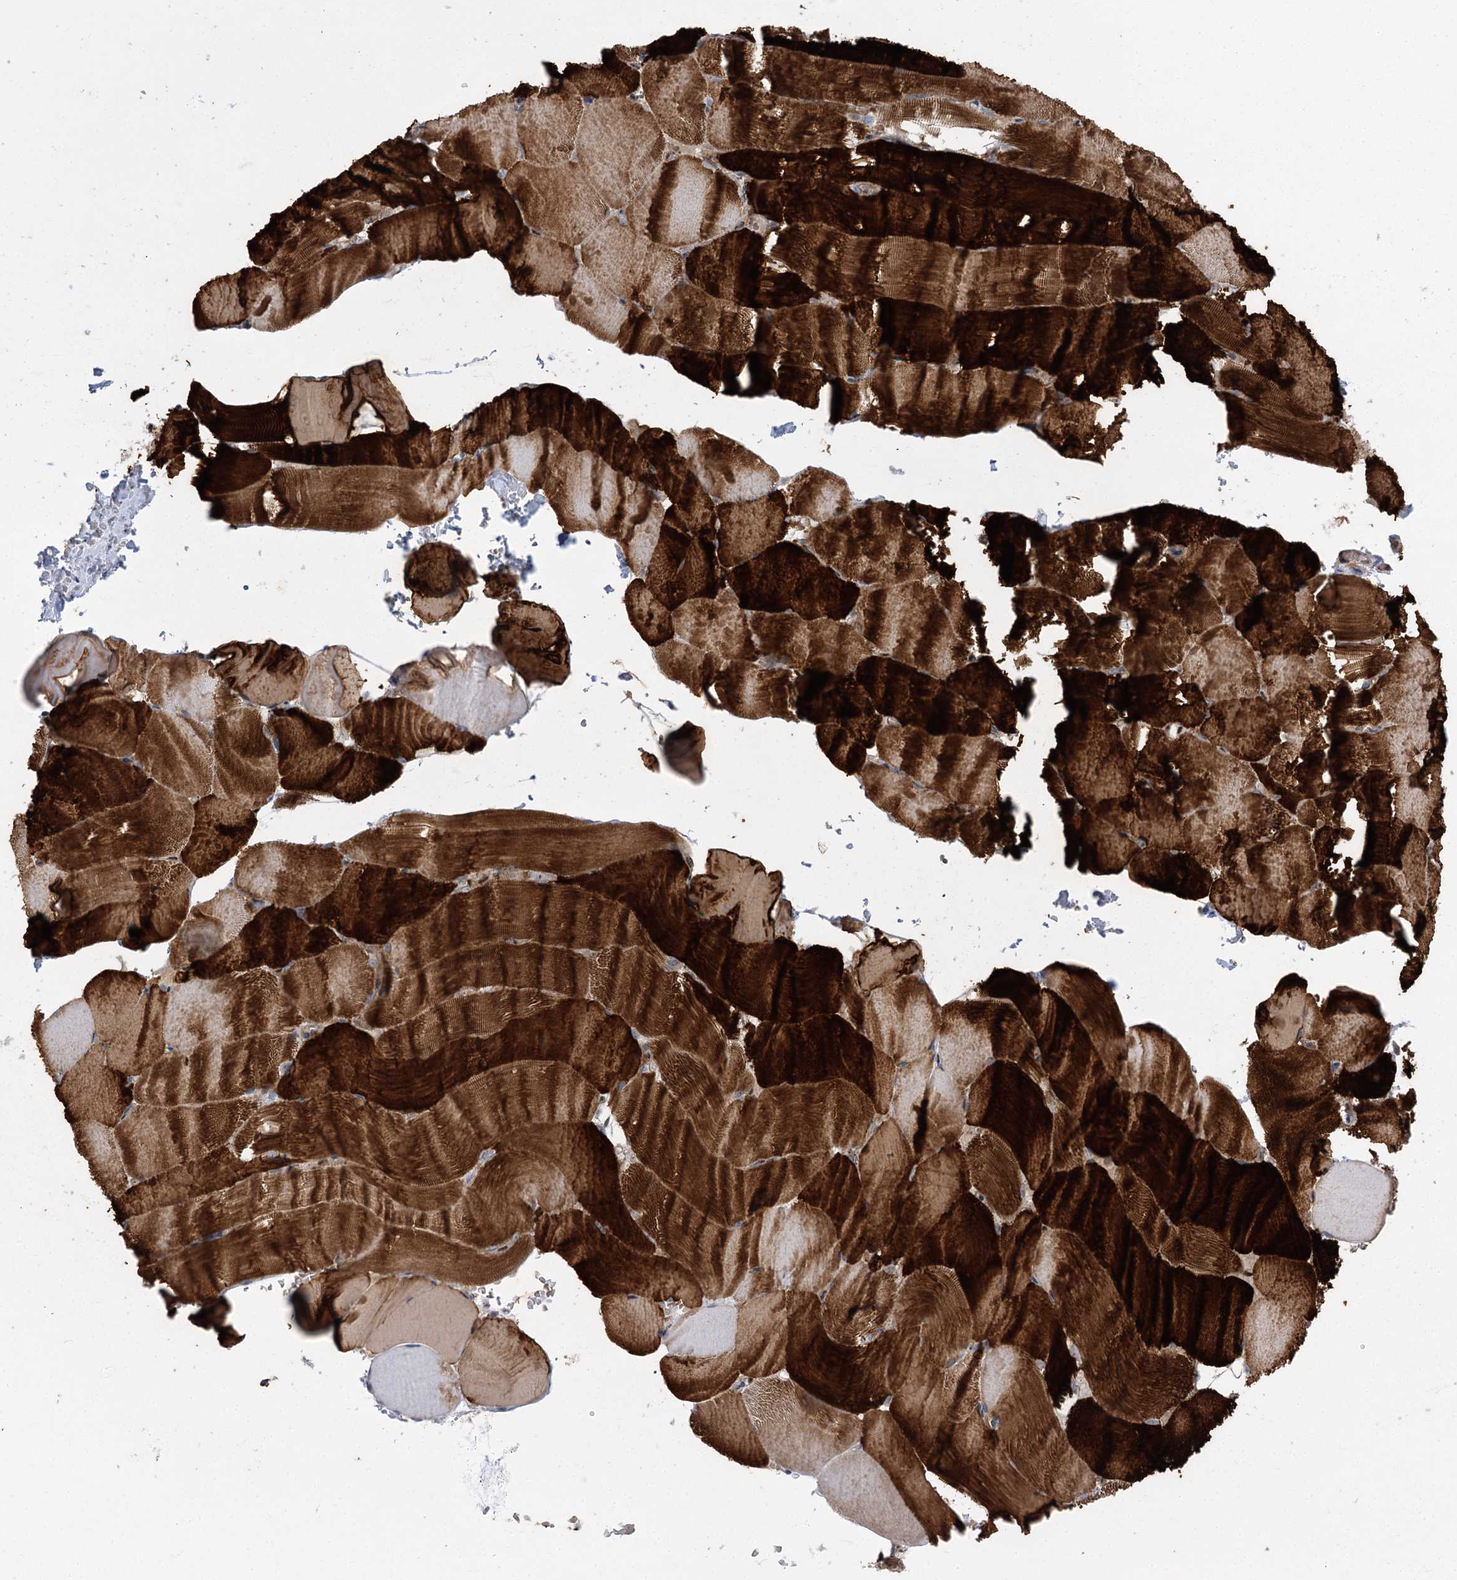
{"staining": {"intensity": "strong", "quantity": ">75%", "location": "cytoplasmic/membranous"}, "tissue": "skeletal muscle", "cell_type": "Myocytes", "image_type": "normal", "snomed": [{"axis": "morphology", "description": "Normal tissue, NOS"}, {"axis": "topography", "description": "Skeletal muscle"}, {"axis": "topography", "description": "Parathyroid gland"}], "caption": "This image reveals immunohistochemistry staining of normal skeletal muscle, with high strong cytoplasmic/membranous expression in approximately >75% of myocytes.", "gene": "C12orf4", "patient": {"sex": "female", "age": 37}}